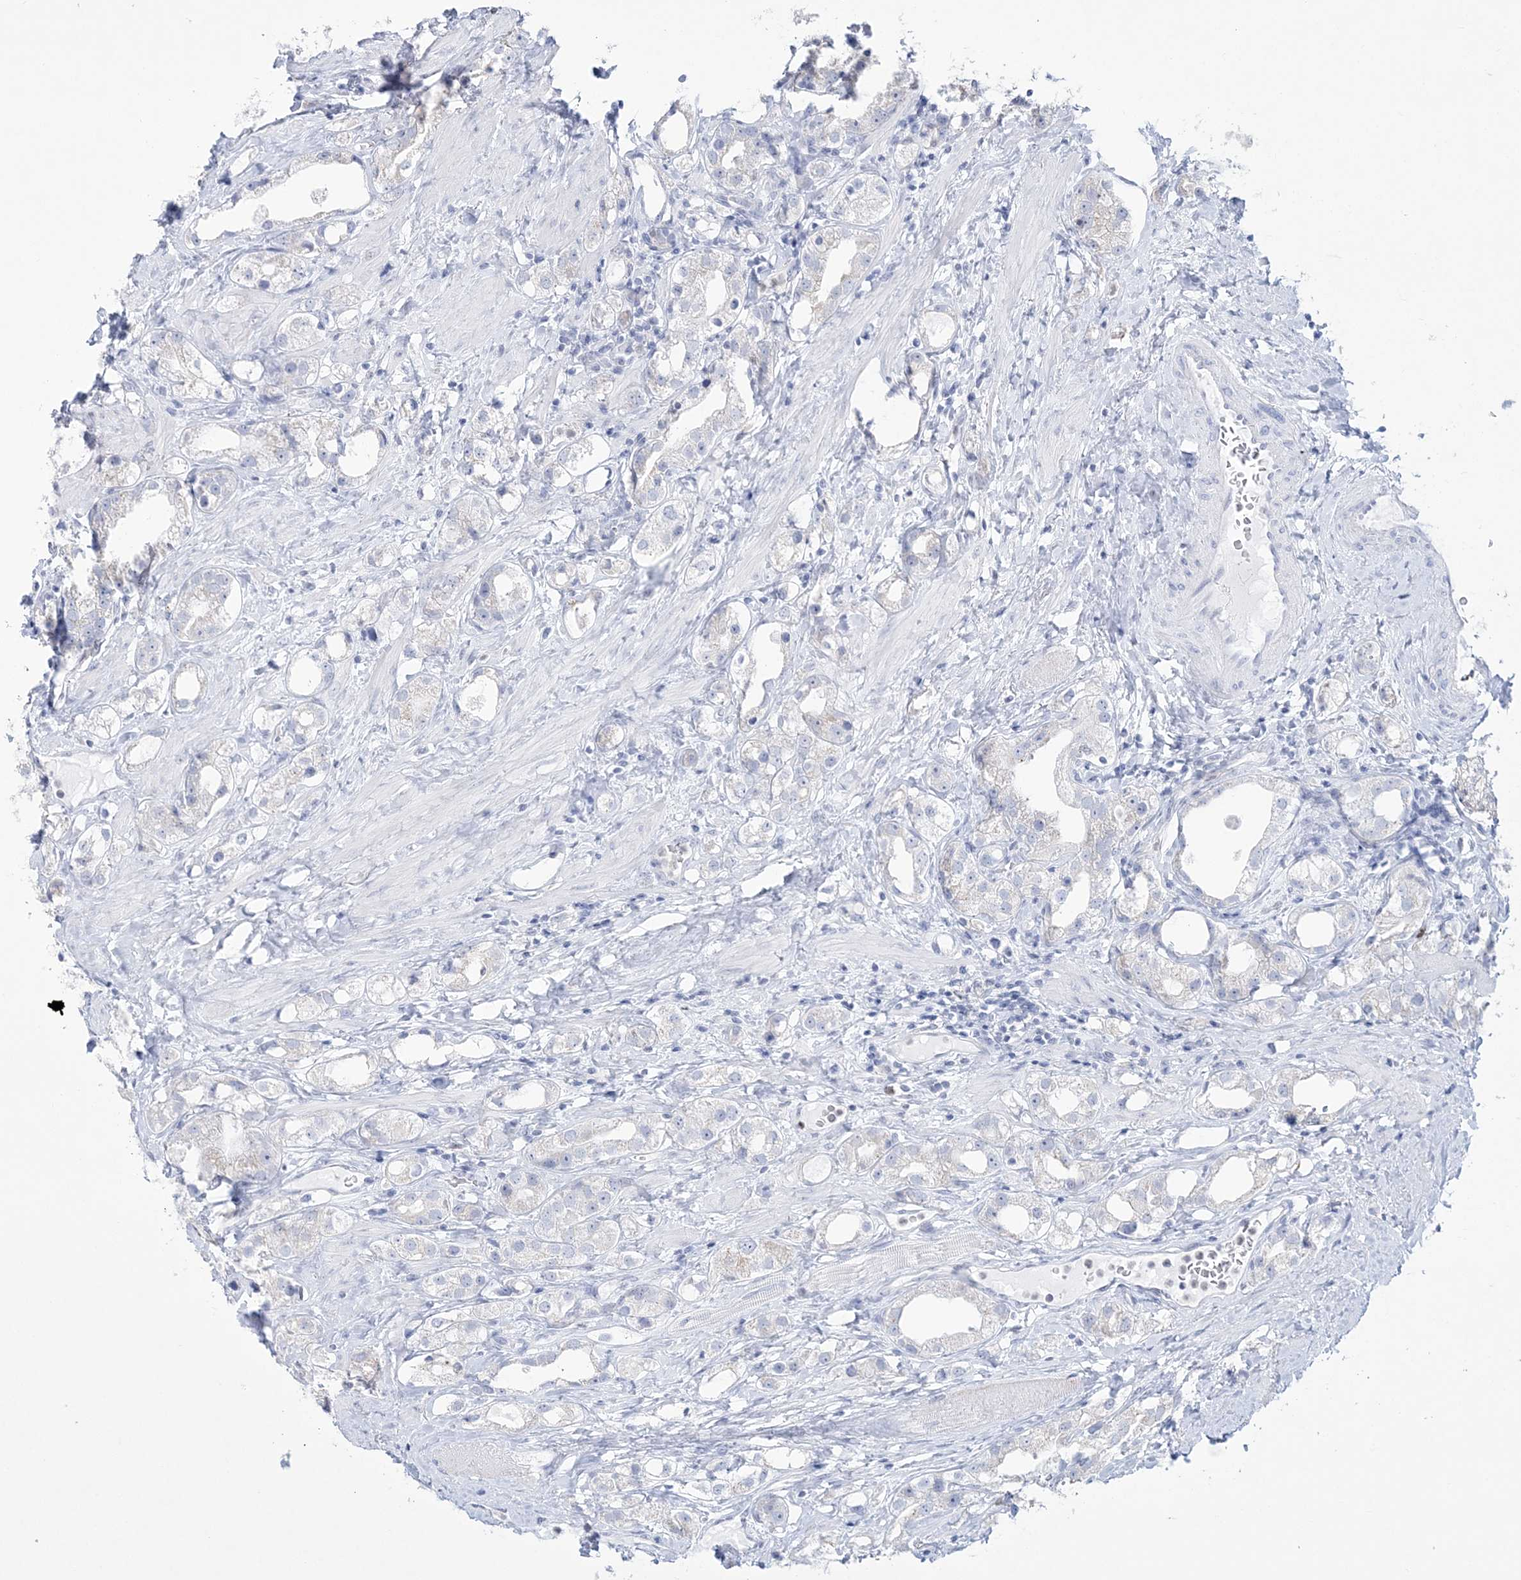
{"staining": {"intensity": "negative", "quantity": "none", "location": "none"}, "tissue": "prostate cancer", "cell_type": "Tumor cells", "image_type": "cancer", "snomed": [{"axis": "morphology", "description": "Adenocarcinoma, NOS"}, {"axis": "topography", "description": "Prostate"}], "caption": "Immunohistochemistry (IHC) of prostate cancer displays no staining in tumor cells.", "gene": "WDR27", "patient": {"sex": "male", "age": 79}}